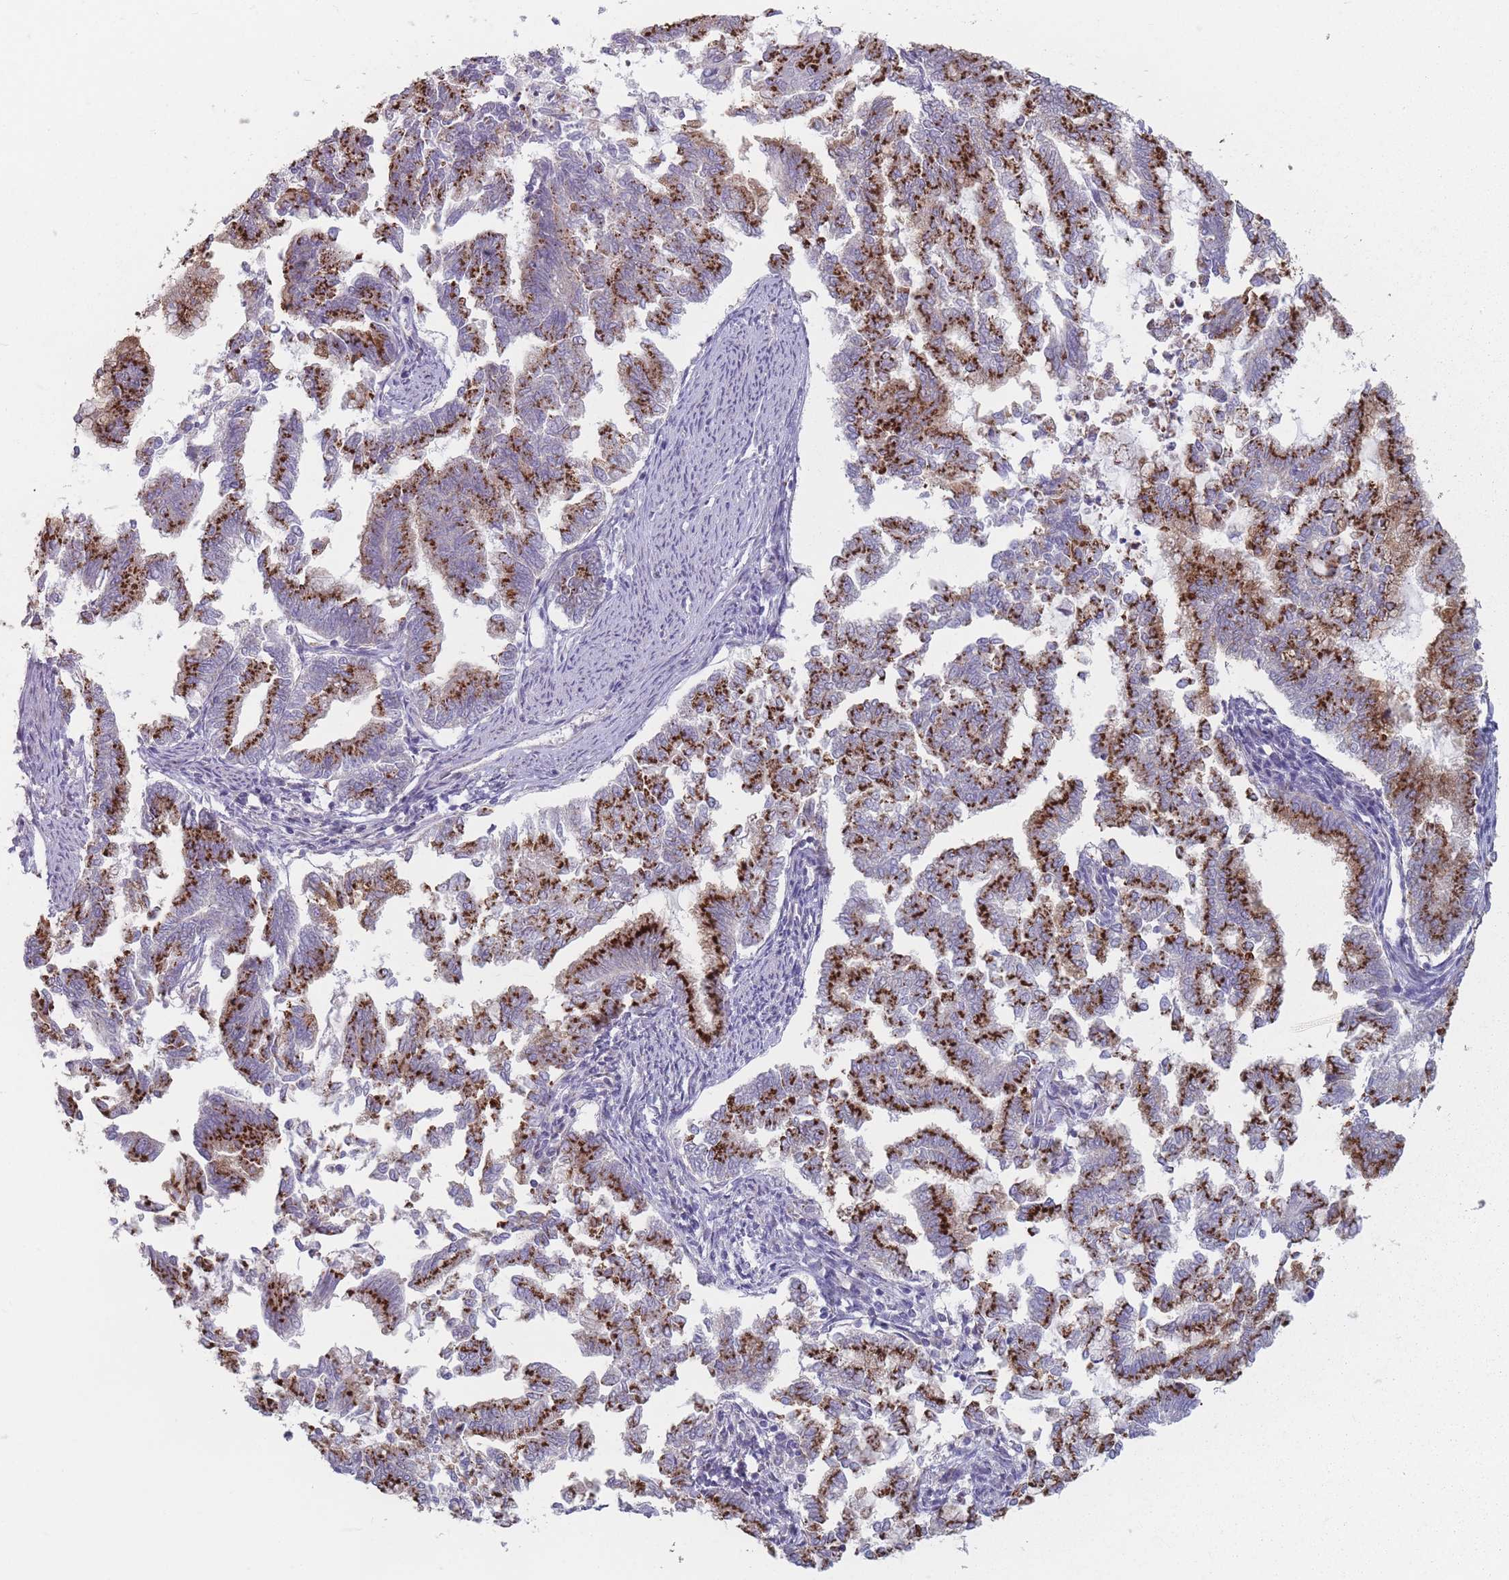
{"staining": {"intensity": "strong", "quantity": ">75%", "location": "cytoplasmic/membranous"}, "tissue": "endometrial cancer", "cell_type": "Tumor cells", "image_type": "cancer", "snomed": [{"axis": "morphology", "description": "Adenocarcinoma, NOS"}, {"axis": "topography", "description": "Endometrium"}], "caption": "Endometrial cancer stained for a protein (brown) reveals strong cytoplasmic/membranous positive staining in about >75% of tumor cells.", "gene": "AKAIN1", "patient": {"sex": "female", "age": 79}}